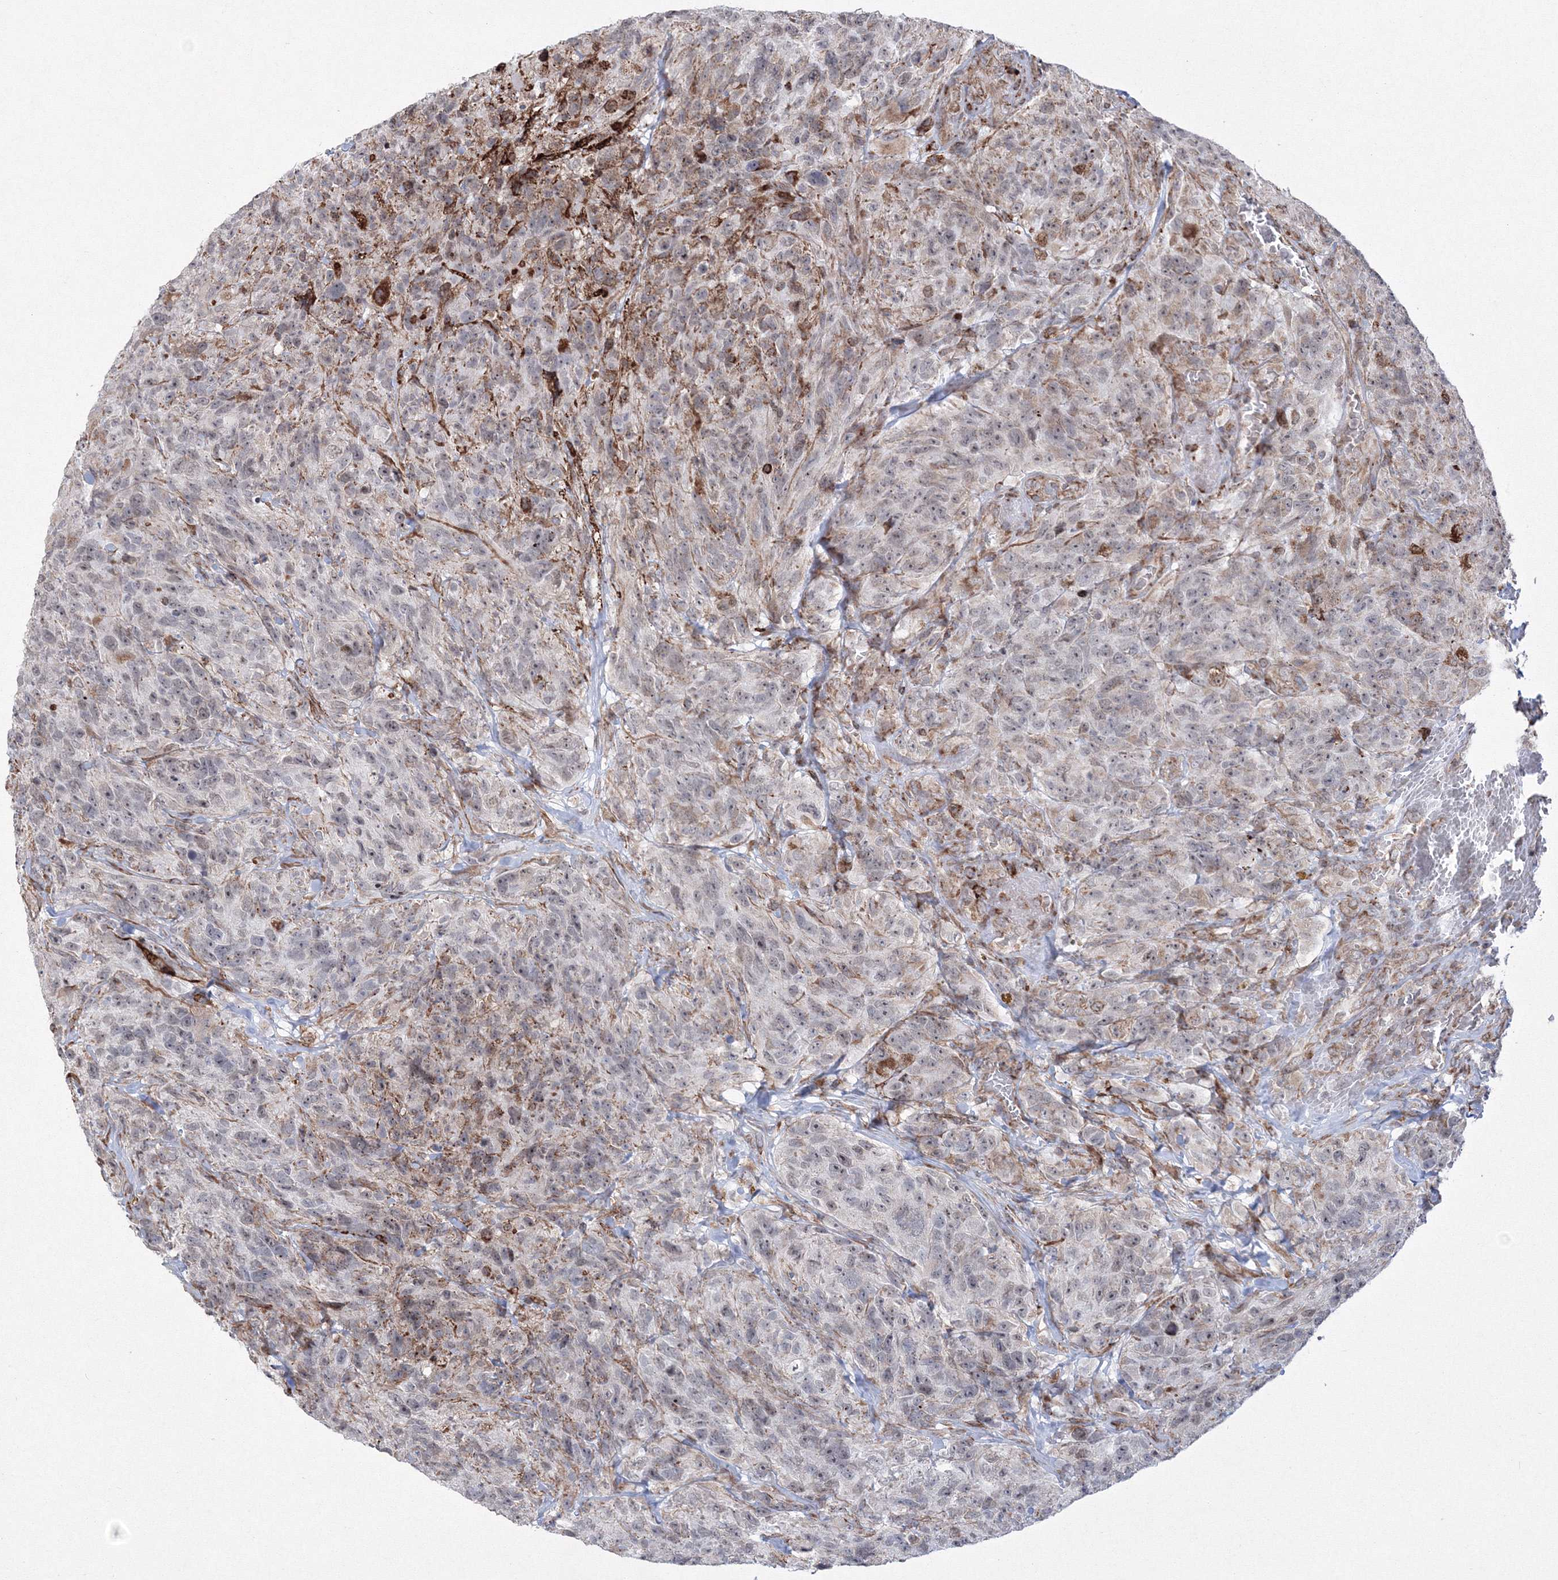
{"staining": {"intensity": "negative", "quantity": "none", "location": "none"}, "tissue": "glioma", "cell_type": "Tumor cells", "image_type": "cancer", "snomed": [{"axis": "morphology", "description": "Glioma, malignant, High grade"}, {"axis": "topography", "description": "Brain"}], "caption": "There is no significant expression in tumor cells of malignant glioma (high-grade). The staining was performed using DAB (3,3'-diaminobenzidine) to visualize the protein expression in brown, while the nuclei were stained in blue with hematoxylin (Magnification: 20x).", "gene": "EFCAB12", "patient": {"sex": "male", "age": 69}}